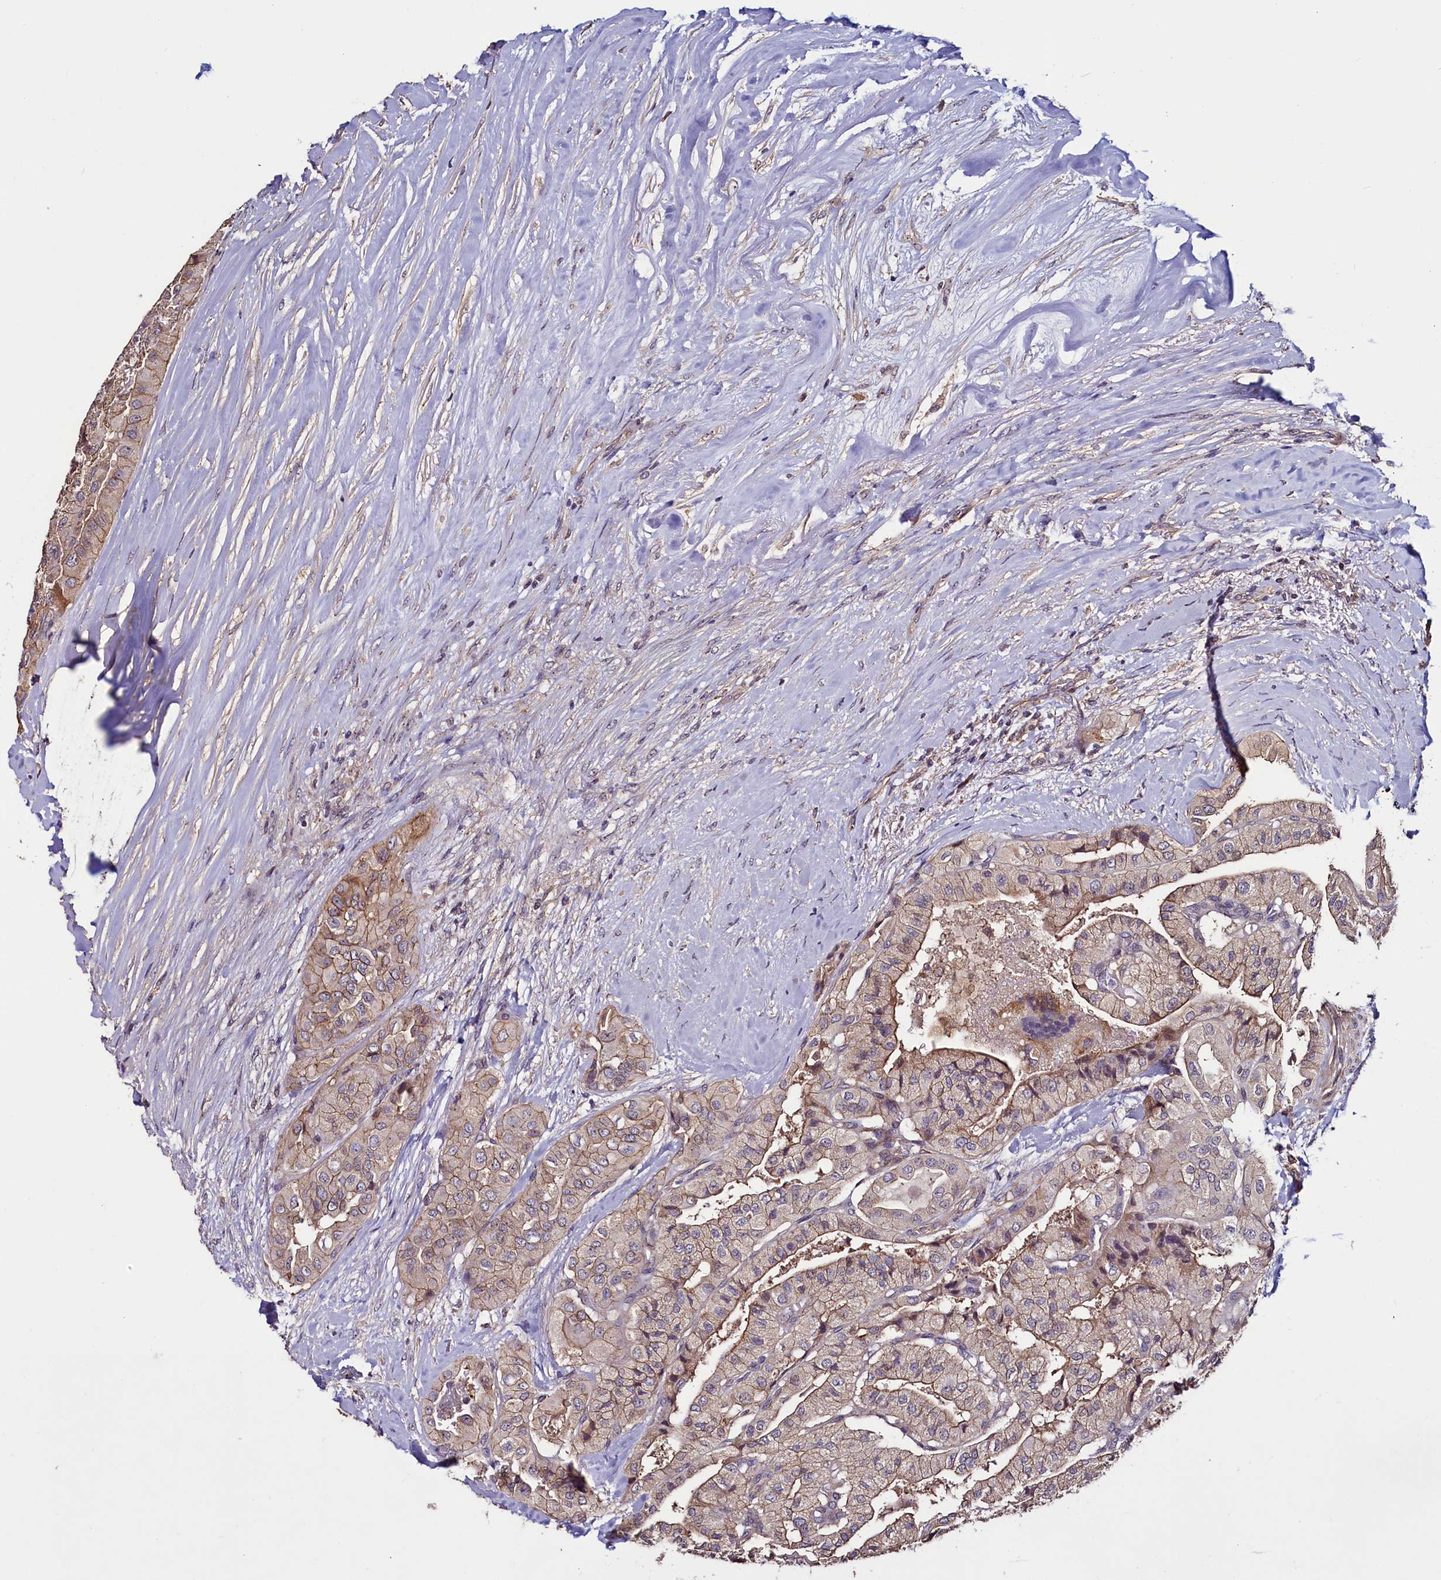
{"staining": {"intensity": "weak", "quantity": "25%-75%", "location": "cytoplasmic/membranous"}, "tissue": "thyroid cancer", "cell_type": "Tumor cells", "image_type": "cancer", "snomed": [{"axis": "morphology", "description": "Papillary adenocarcinoma, NOS"}, {"axis": "topography", "description": "Thyroid gland"}], "caption": "High-power microscopy captured an immunohistochemistry (IHC) histopathology image of thyroid papillary adenocarcinoma, revealing weak cytoplasmic/membranous expression in about 25%-75% of tumor cells. The staining was performed using DAB to visualize the protein expression in brown, while the nuclei were stained in blue with hematoxylin (Magnification: 20x).", "gene": "PALM", "patient": {"sex": "female", "age": 59}}